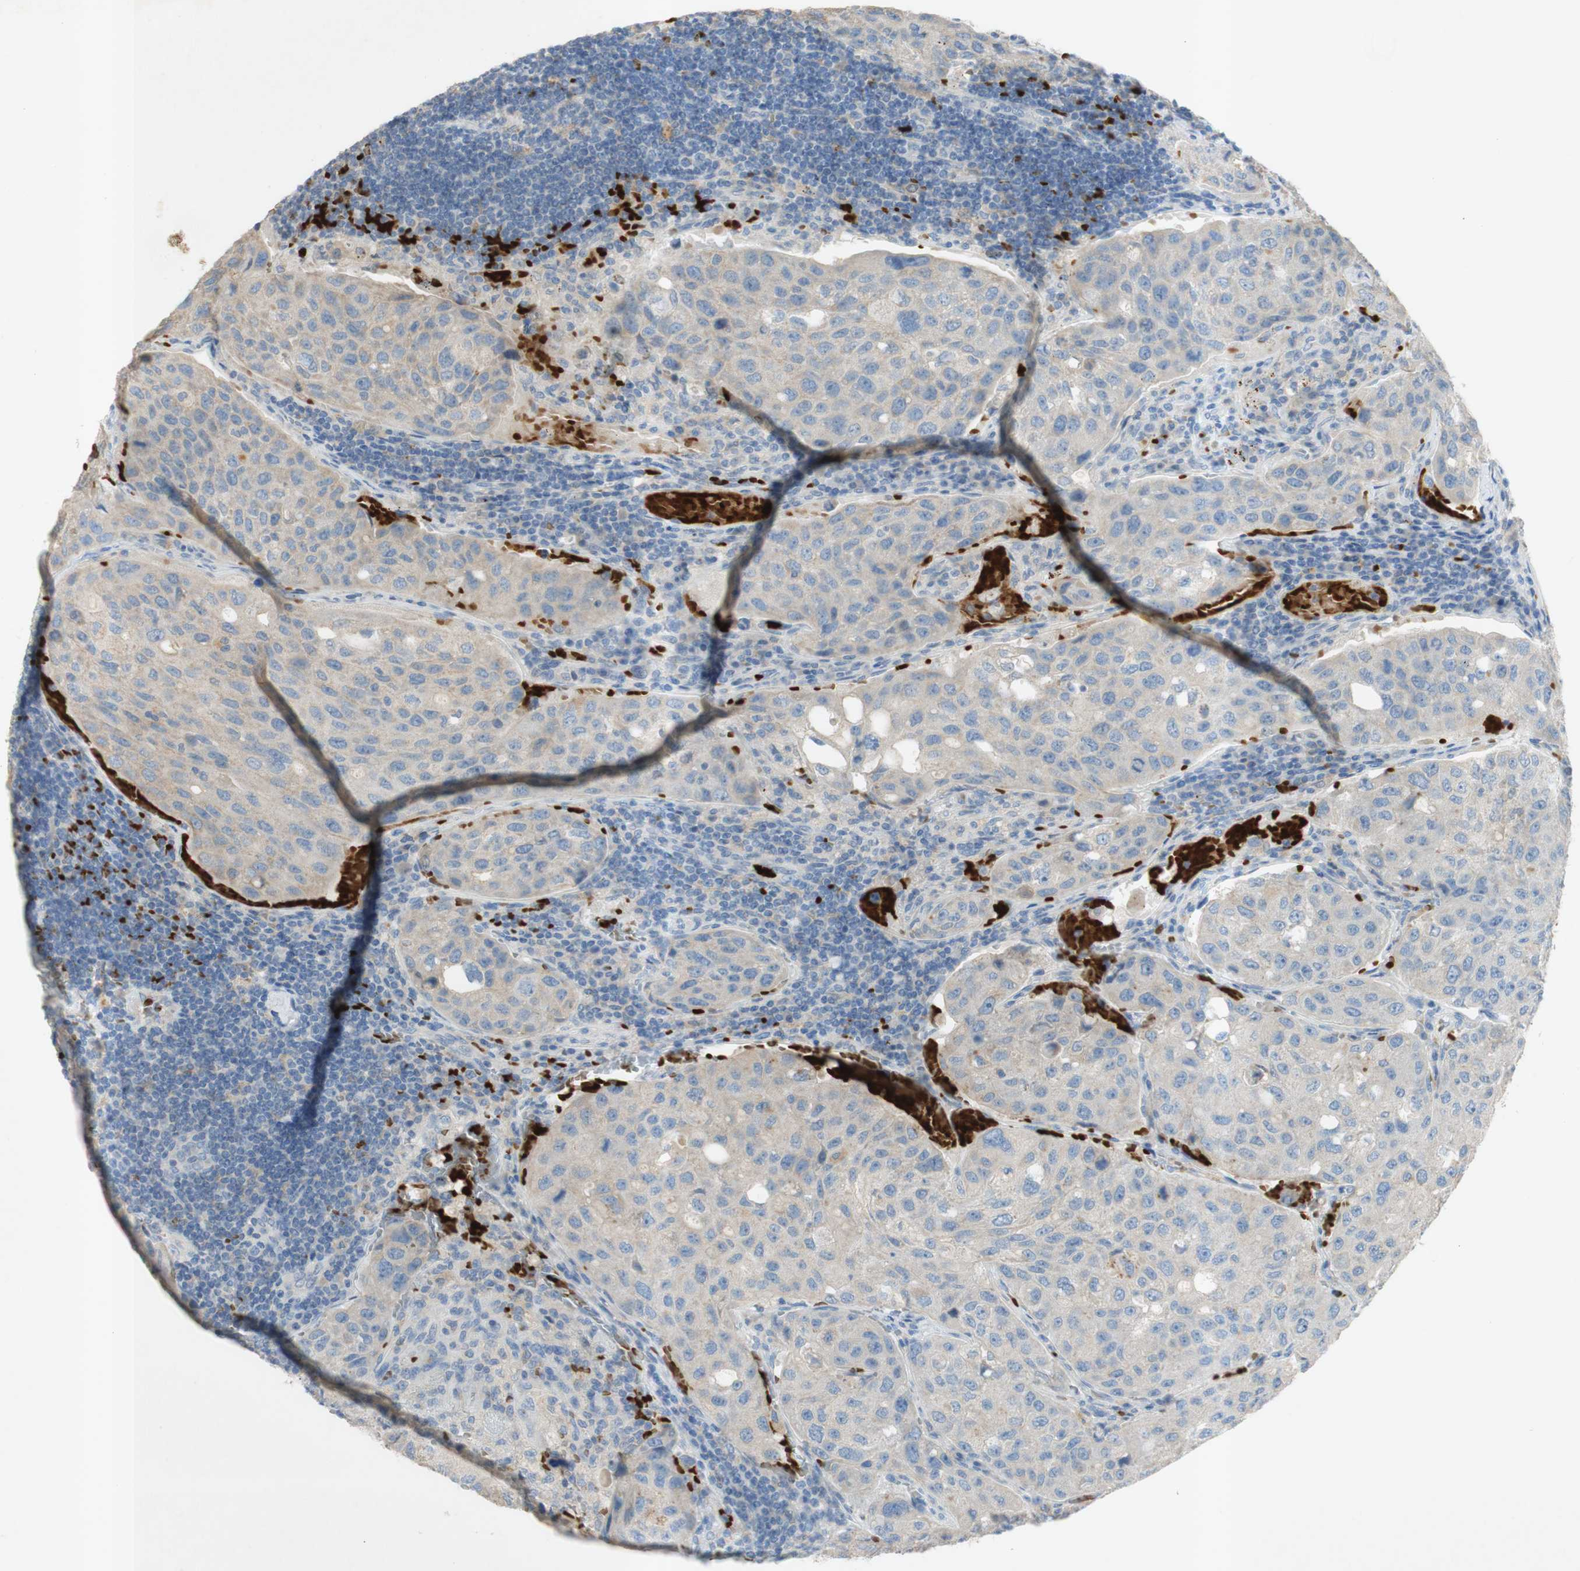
{"staining": {"intensity": "weak", "quantity": "<25%", "location": "cytoplasmic/membranous"}, "tissue": "urothelial cancer", "cell_type": "Tumor cells", "image_type": "cancer", "snomed": [{"axis": "morphology", "description": "Urothelial carcinoma, High grade"}, {"axis": "topography", "description": "Lymph node"}, {"axis": "topography", "description": "Urinary bladder"}], "caption": "A photomicrograph of urothelial carcinoma (high-grade) stained for a protein displays no brown staining in tumor cells. (Immunohistochemistry, brightfield microscopy, high magnification).", "gene": "EPO", "patient": {"sex": "male", "age": 51}}